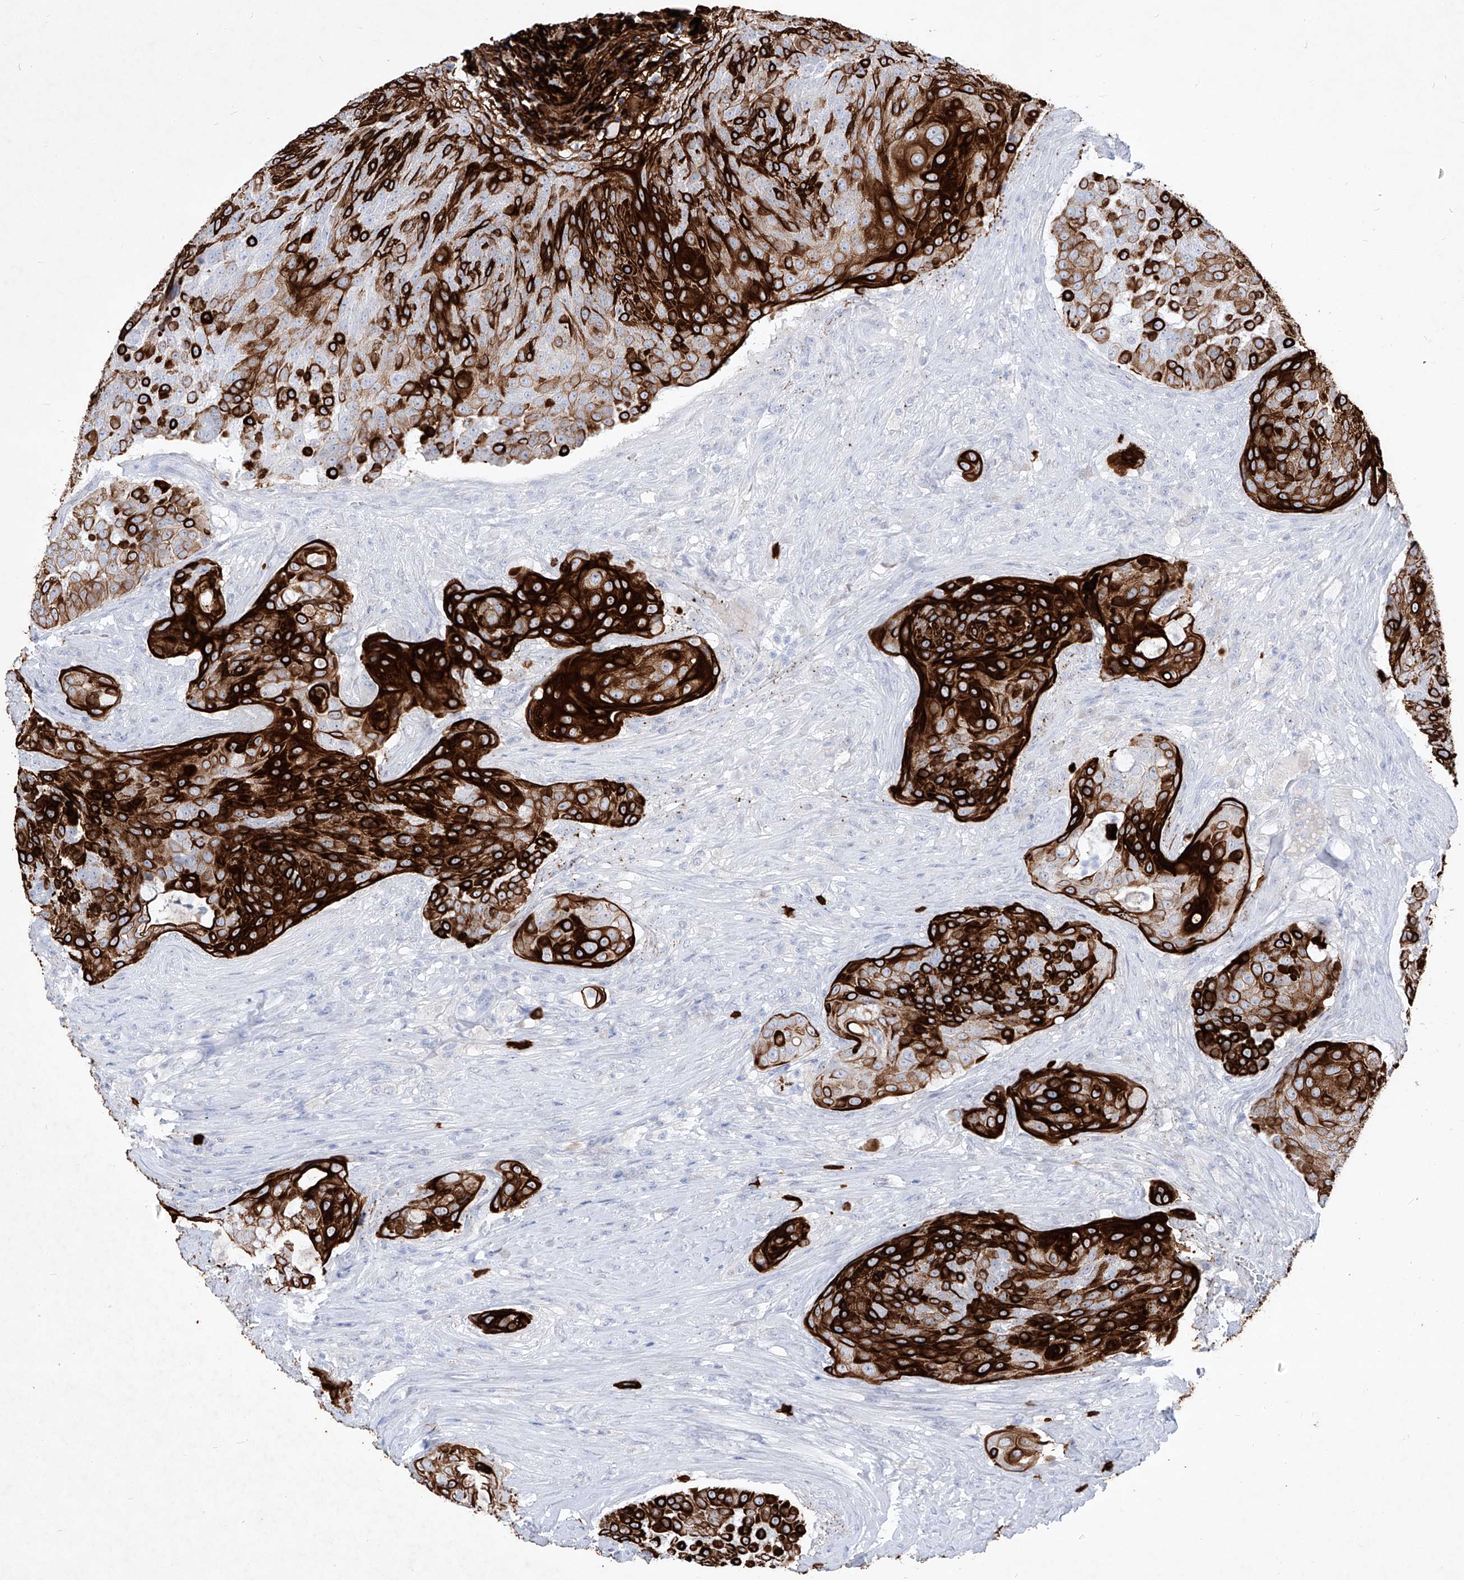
{"staining": {"intensity": "strong", "quantity": ">75%", "location": "cytoplasmic/membranous"}, "tissue": "urothelial cancer", "cell_type": "Tumor cells", "image_type": "cancer", "snomed": [{"axis": "morphology", "description": "Urothelial carcinoma, High grade"}, {"axis": "topography", "description": "Urinary bladder"}], "caption": "Urothelial cancer stained with a brown dye shows strong cytoplasmic/membranous positive staining in approximately >75% of tumor cells.", "gene": "FRS3", "patient": {"sex": "female", "age": 63}}